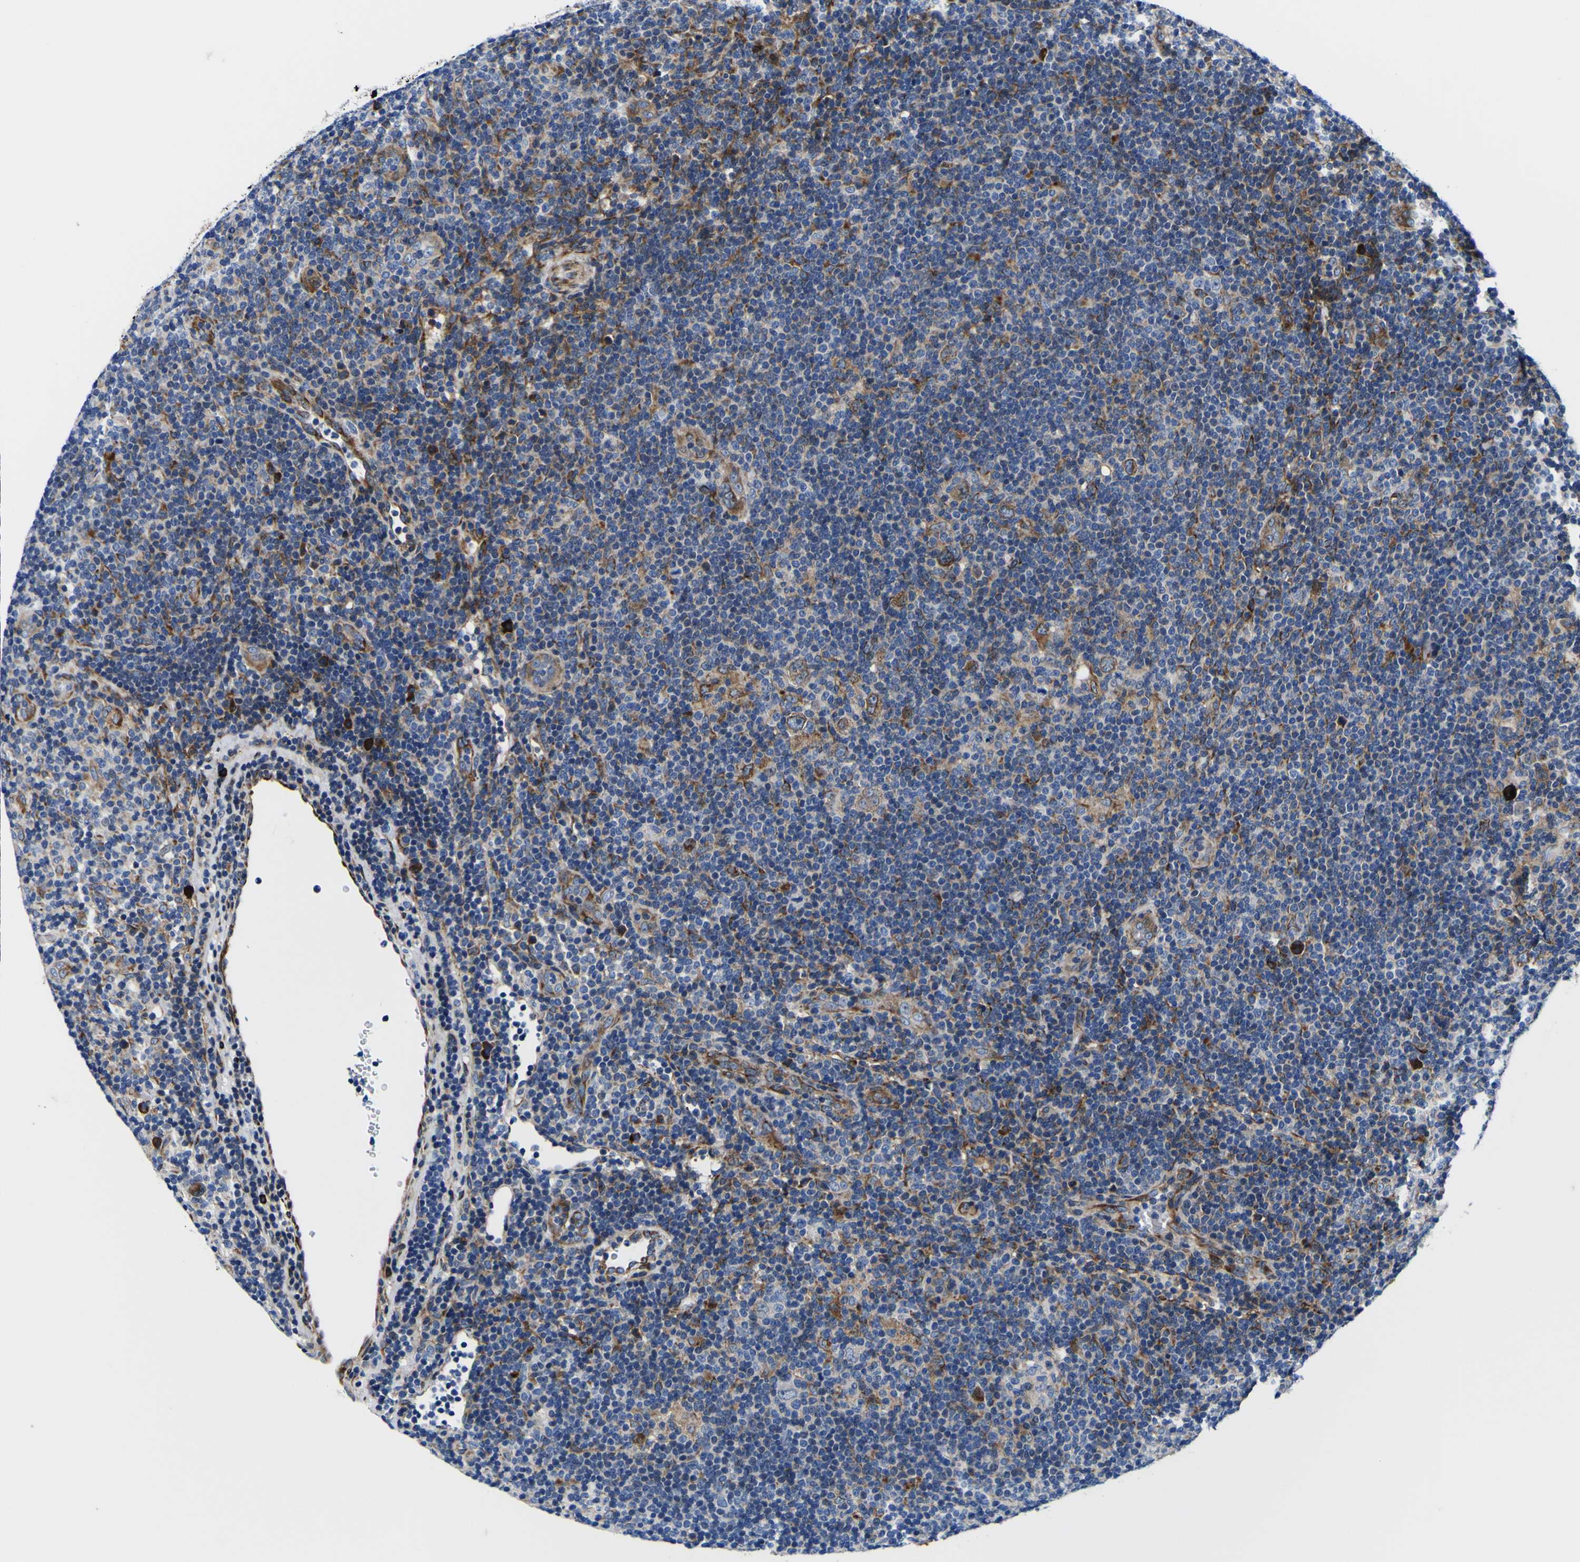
{"staining": {"intensity": "weak", "quantity": ">75%", "location": "cytoplasmic/membranous"}, "tissue": "lymphoma", "cell_type": "Tumor cells", "image_type": "cancer", "snomed": [{"axis": "morphology", "description": "Hodgkin's disease, NOS"}, {"axis": "topography", "description": "Lymph node"}], "caption": "Immunohistochemistry staining of lymphoma, which reveals low levels of weak cytoplasmic/membranous positivity in approximately >75% of tumor cells indicating weak cytoplasmic/membranous protein positivity. The staining was performed using DAB (3,3'-diaminobenzidine) (brown) for protein detection and nuclei were counterstained in hematoxylin (blue).", "gene": "SCD", "patient": {"sex": "female", "age": 57}}